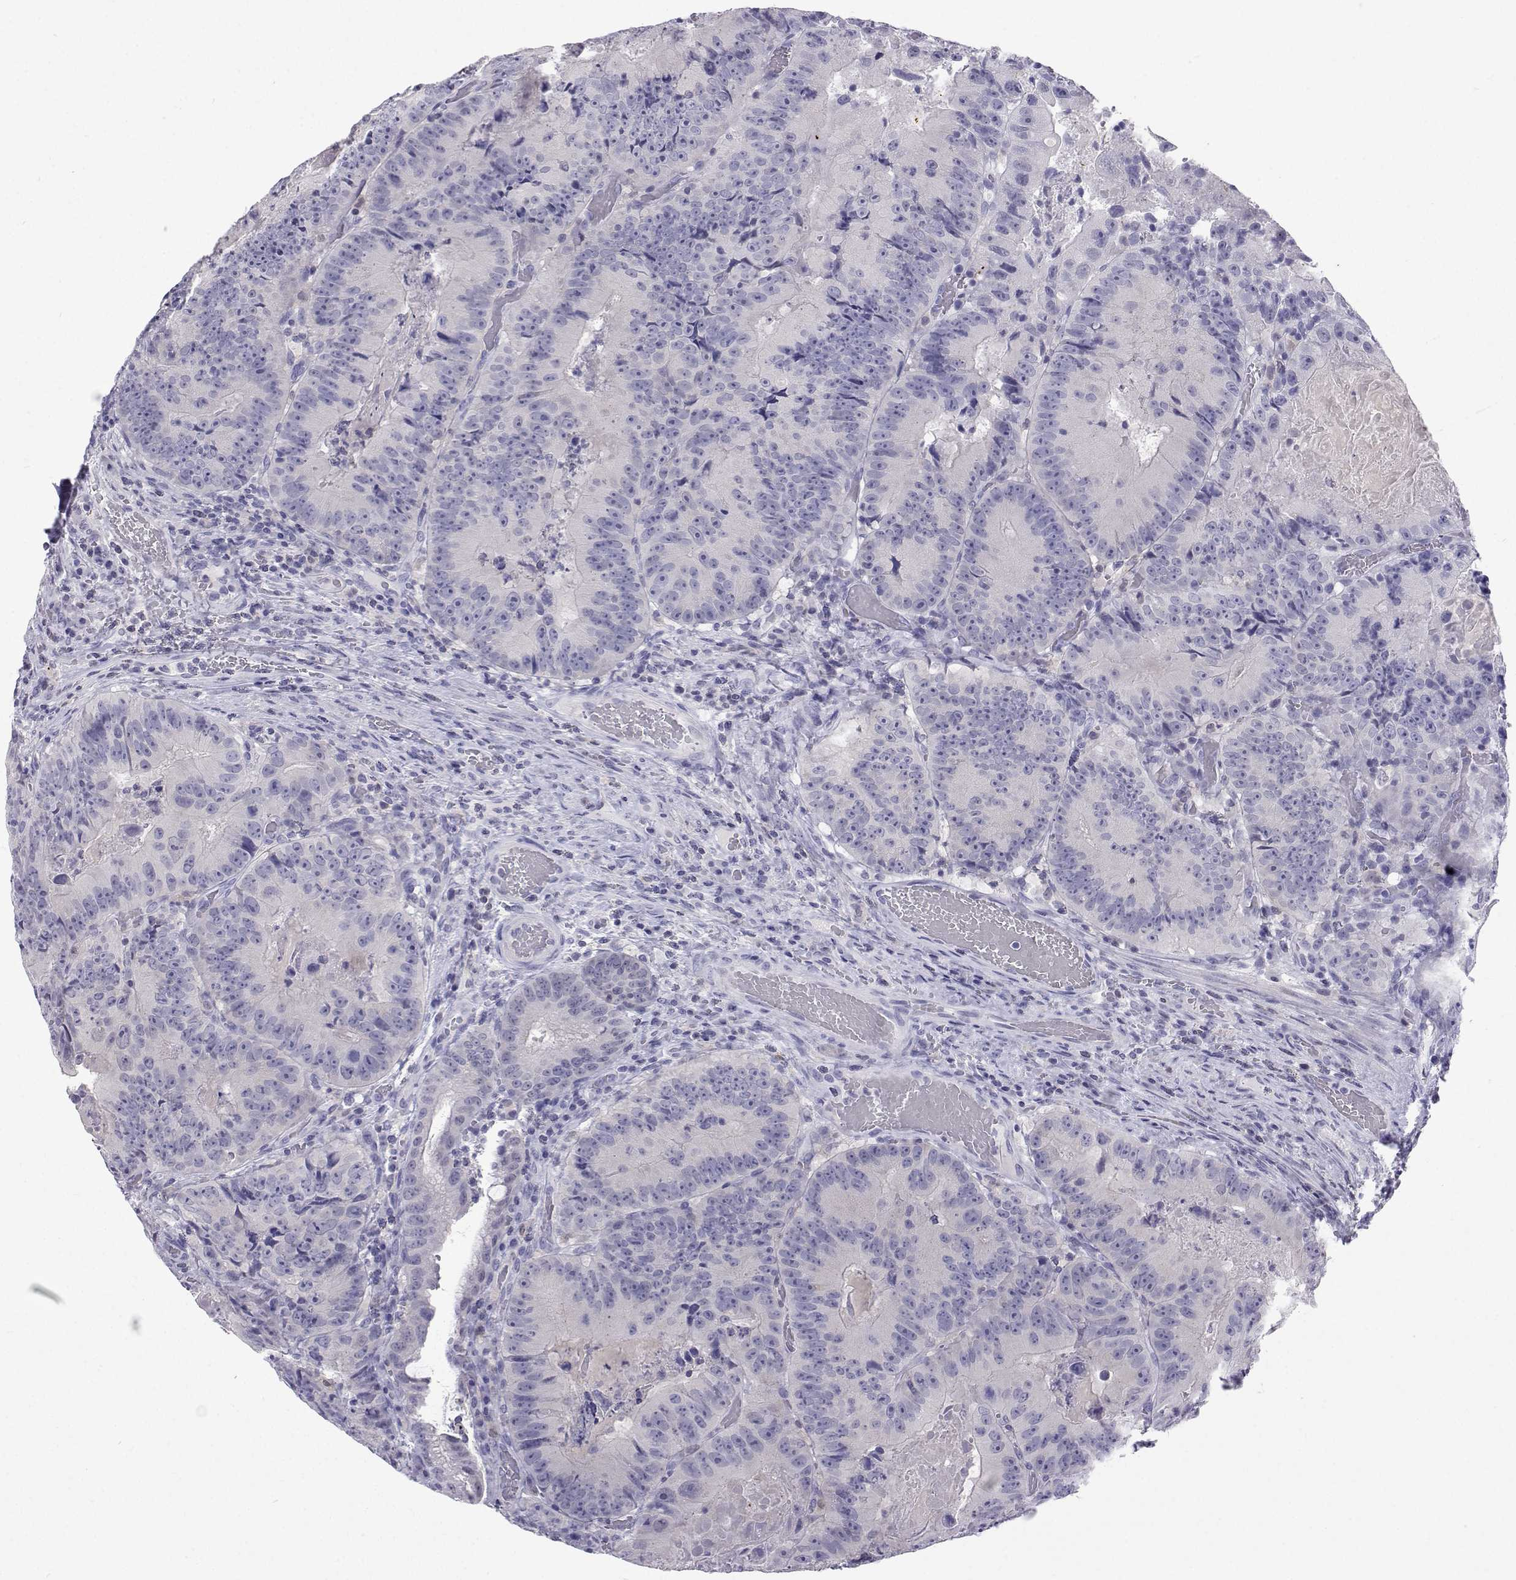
{"staining": {"intensity": "negative", "quantity": "none", "location": "none"}, "tissue": "colorectal cancer", "cell_type": "Tumor cells", "image_type": "cancer", "snomed": [{"axis": "morphology", "description": "Adenocarcinoma, NOS"}, {"axis": "topography", "description": "Colon"}], "caption": "DAB immunohistochemical staining of human colorectal cancer displays no significant positivity in tumor cells. (DAB (3,3'-diaminobenzidine) immunohistochemistry (IHC) visualized using brightfield microscopy, high magnification).", "gene": "GALM", "patient": {"sex": "female", "age": 86}}